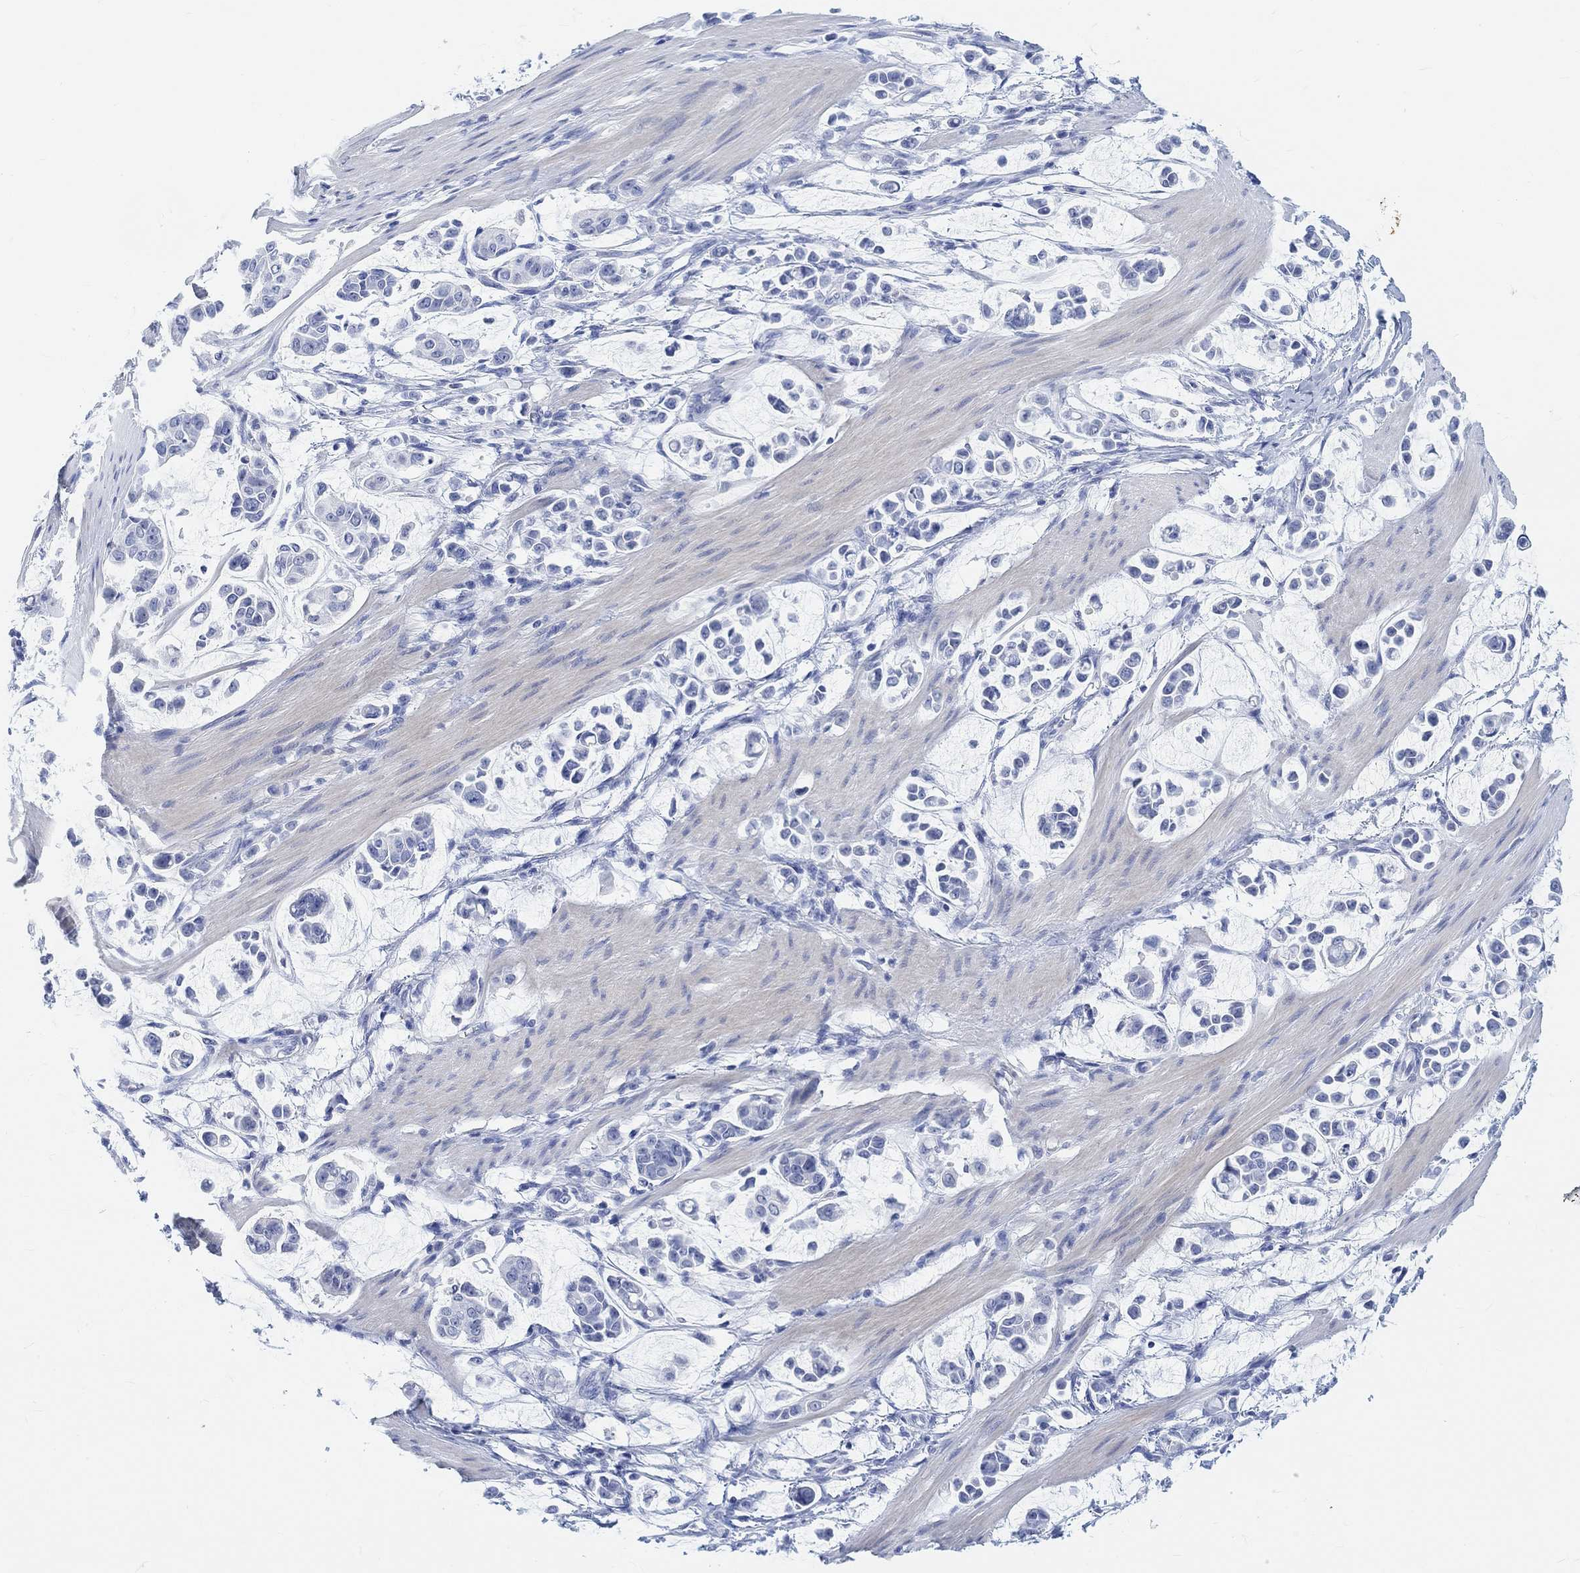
{"staining": {"intensity": "negative", "quantity": "none", "location": "none"}, "tissue": "stomach cancer", "cell_type": "Tumor cells", "image_type": "cancer", "snomed": [{"axis": "morphology", "description": "Adenocarcinoma, NOS"}, {"axis": "topography", "description": "Stomach"}], "caption": "High magnification brightfield microscopy of stomach cancer (adenocarcinoma) stained with DAB (3,3'-diaminobenzidine) (brown) and counterstained with hematoxylin (blue): tumor cells show no significant expression.", "gene": "ENO4", "patient": {"sex": "male", "age": 82}}